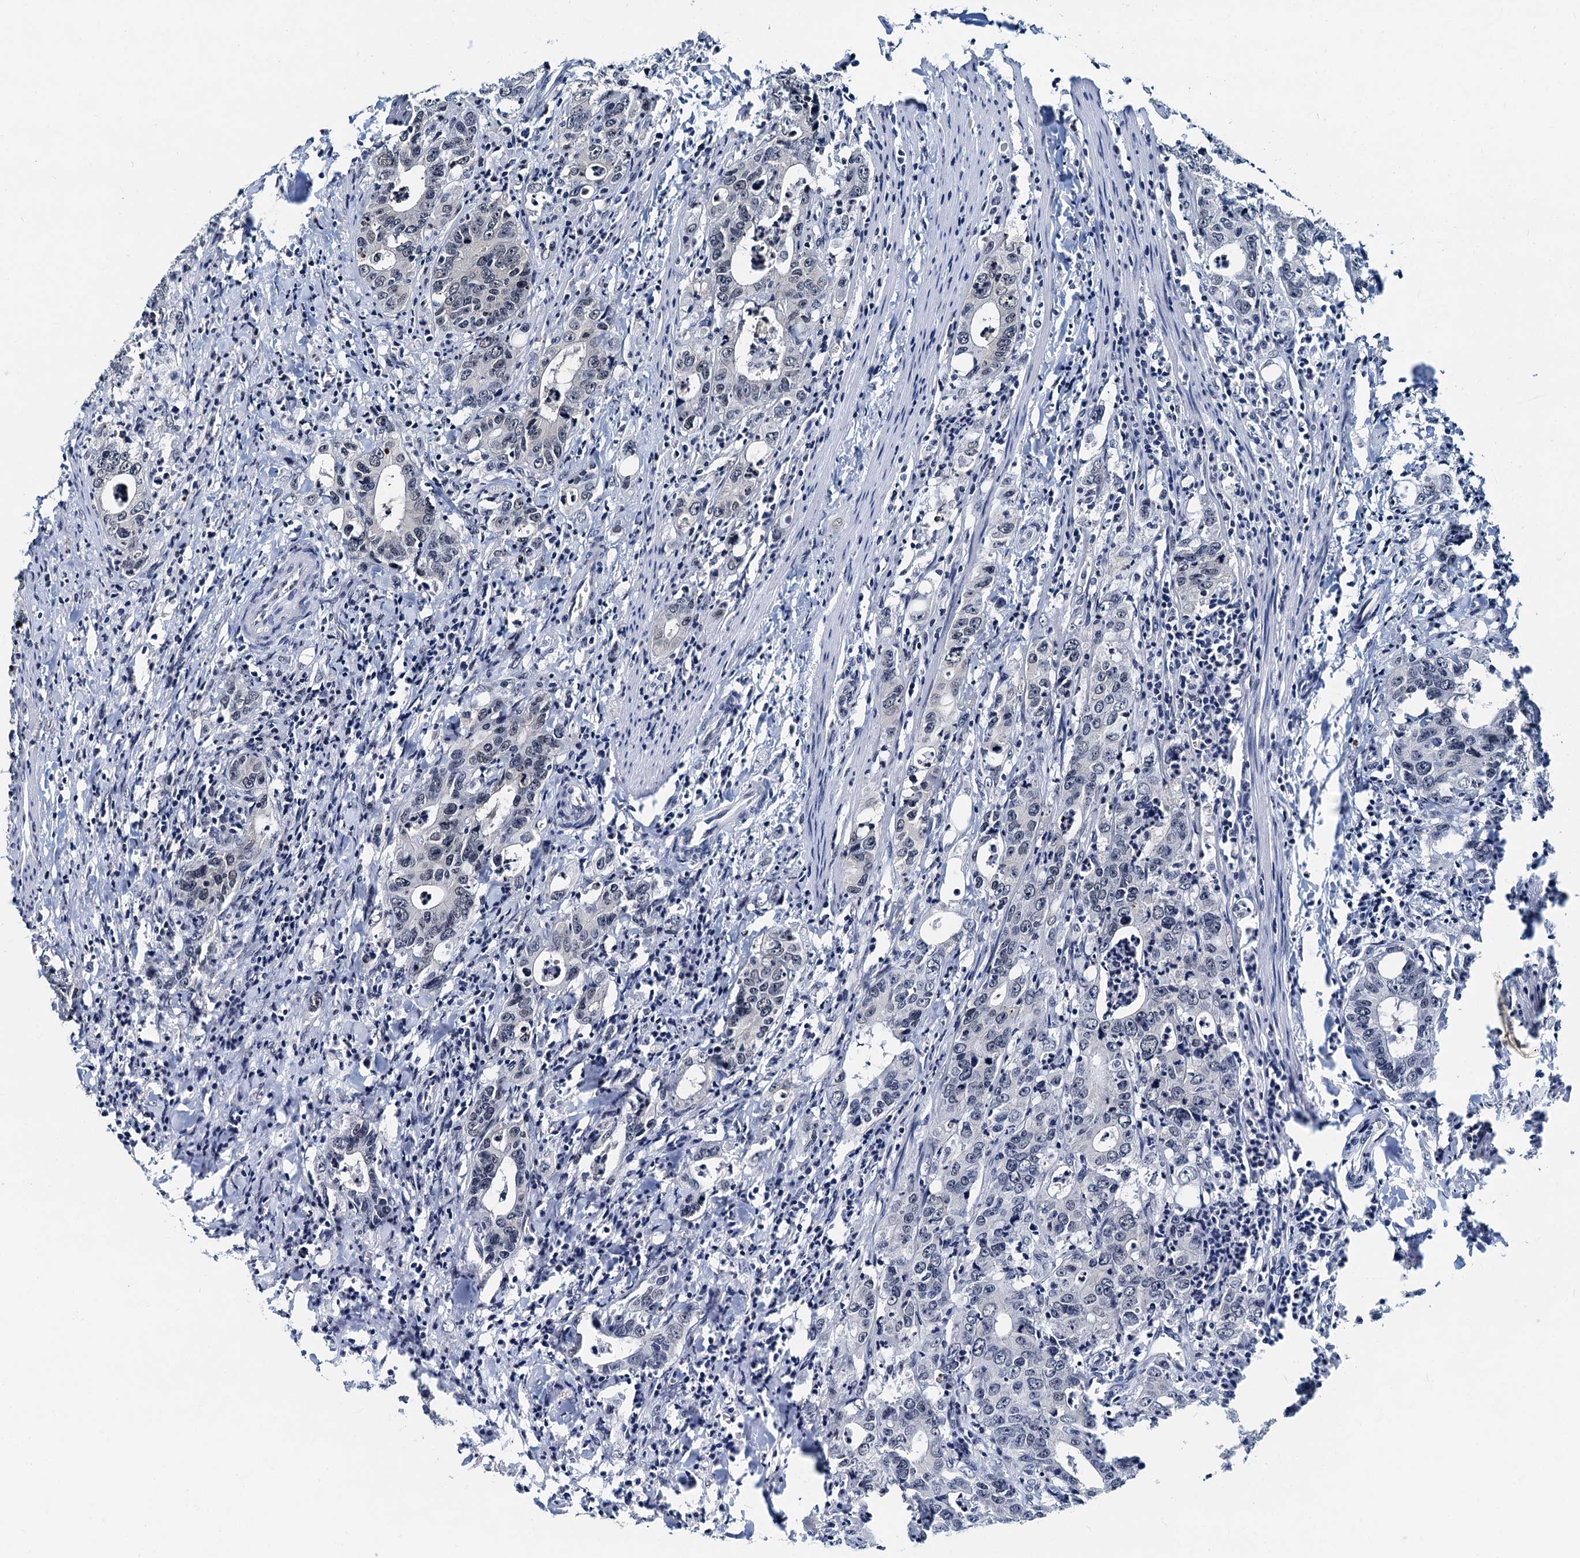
{"staining": {"intensity": "weak", "quantity": "25%-75%", "location": "nuclear"}, "tissue": "colorectal cancer", "cell_type": "Tumor cells", "image_type": "cancer", "snomed": [{"axis": "morphology", "description": "Adenocarcinoma, NOS"}, {"axis": "topography", "description": "Colon"}], "caption": "Immunohistochemical staining of human colorectal cancer (adenocarcinoma) displays weak nuclear protein expression in approximately 25%-75% of tumor cells.", "gene": "SNRPD1", "patient": {"sex": "female", "age": 75}}